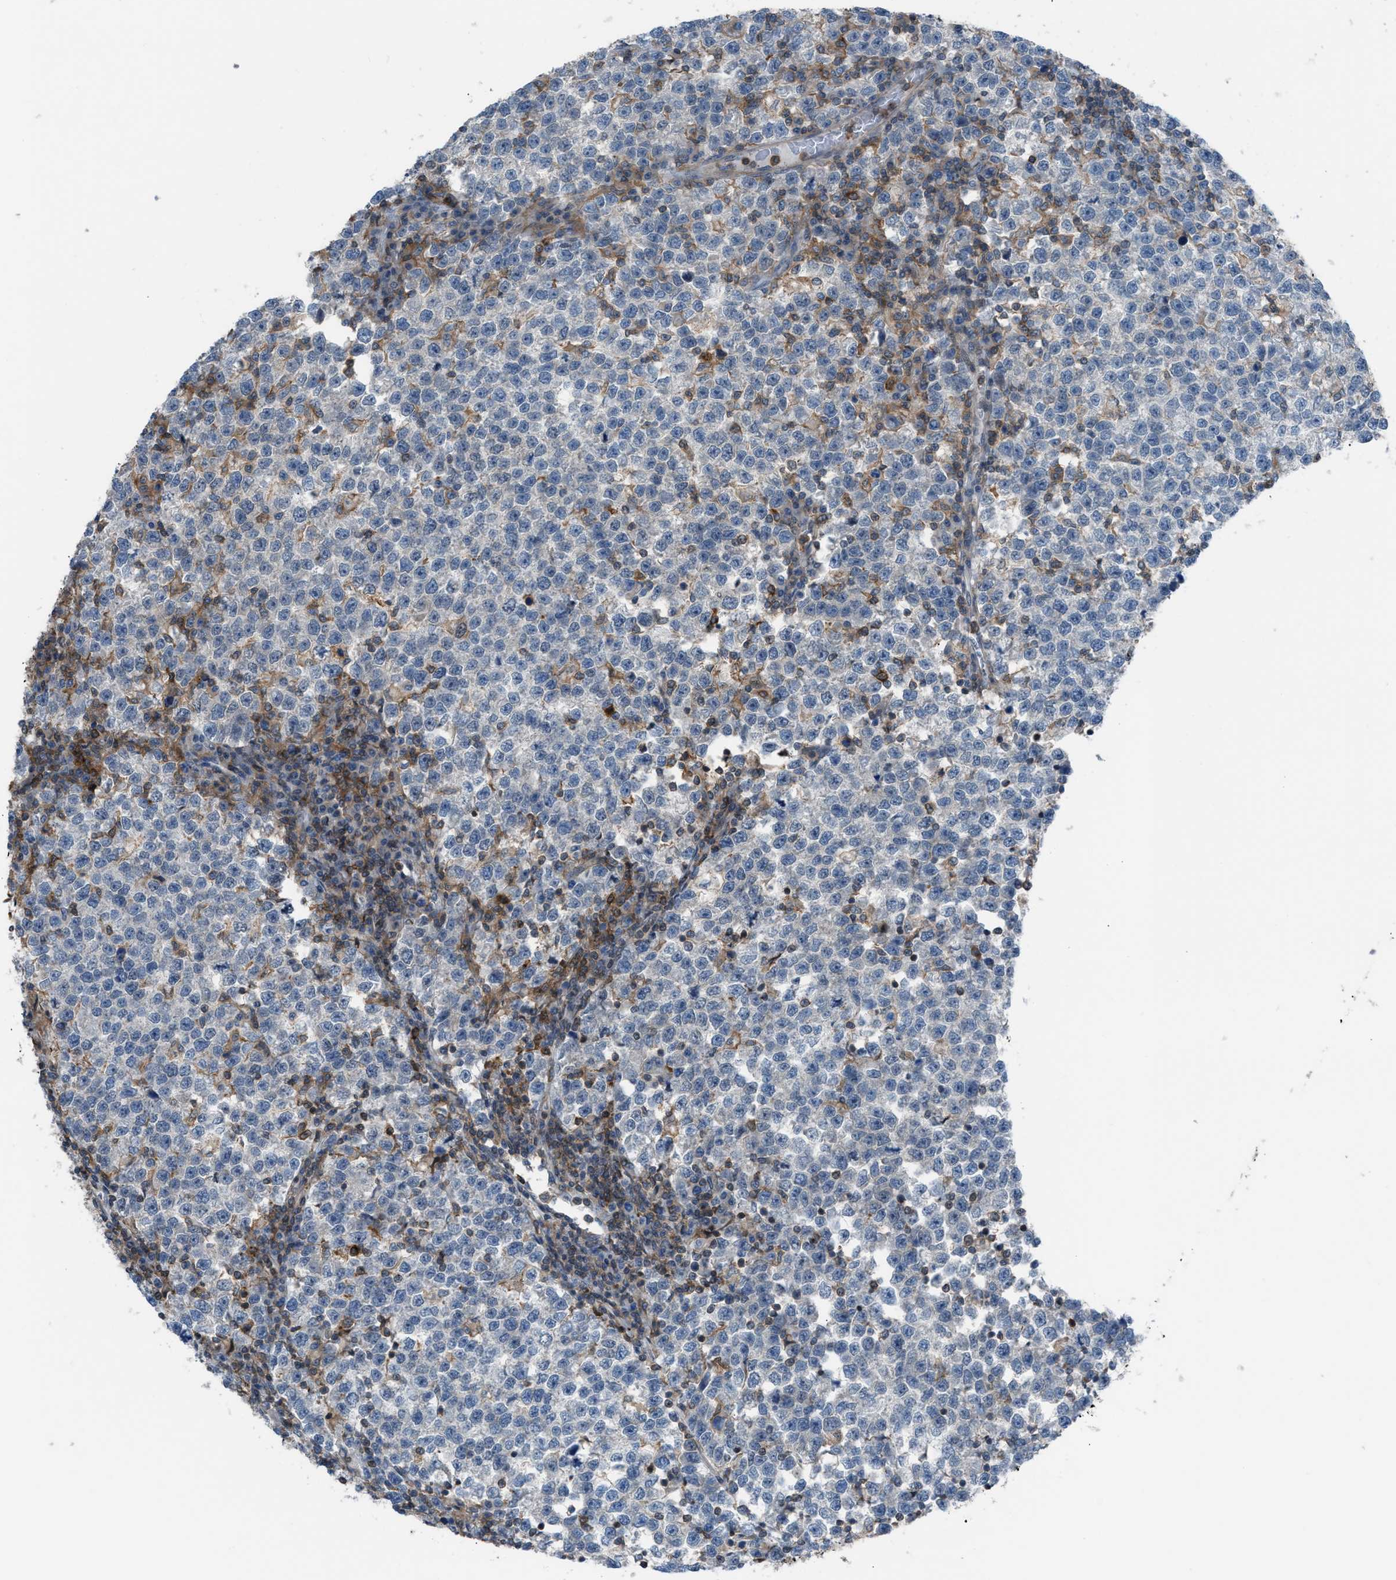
{"staining": {"intensity": "negative", "quantity": "none", "location": "none"}, "tissue": "testis cancer", "cell_type": "Tumor cells", "image_type": "cancer", "snomed": [{"axis": "morphology", "description": "Normal tissue, NOS"}, {"axis": "morphology", "description": "Seminoma, NOS"}, {"axis": "topography", "description": "Testis"}], "caption": "This is an IHC histopathology image of testis seminoma. There is no expression in tumor cells.", "gene": "DYRK1A", "patient": {"sex": "male", "age": 43}}